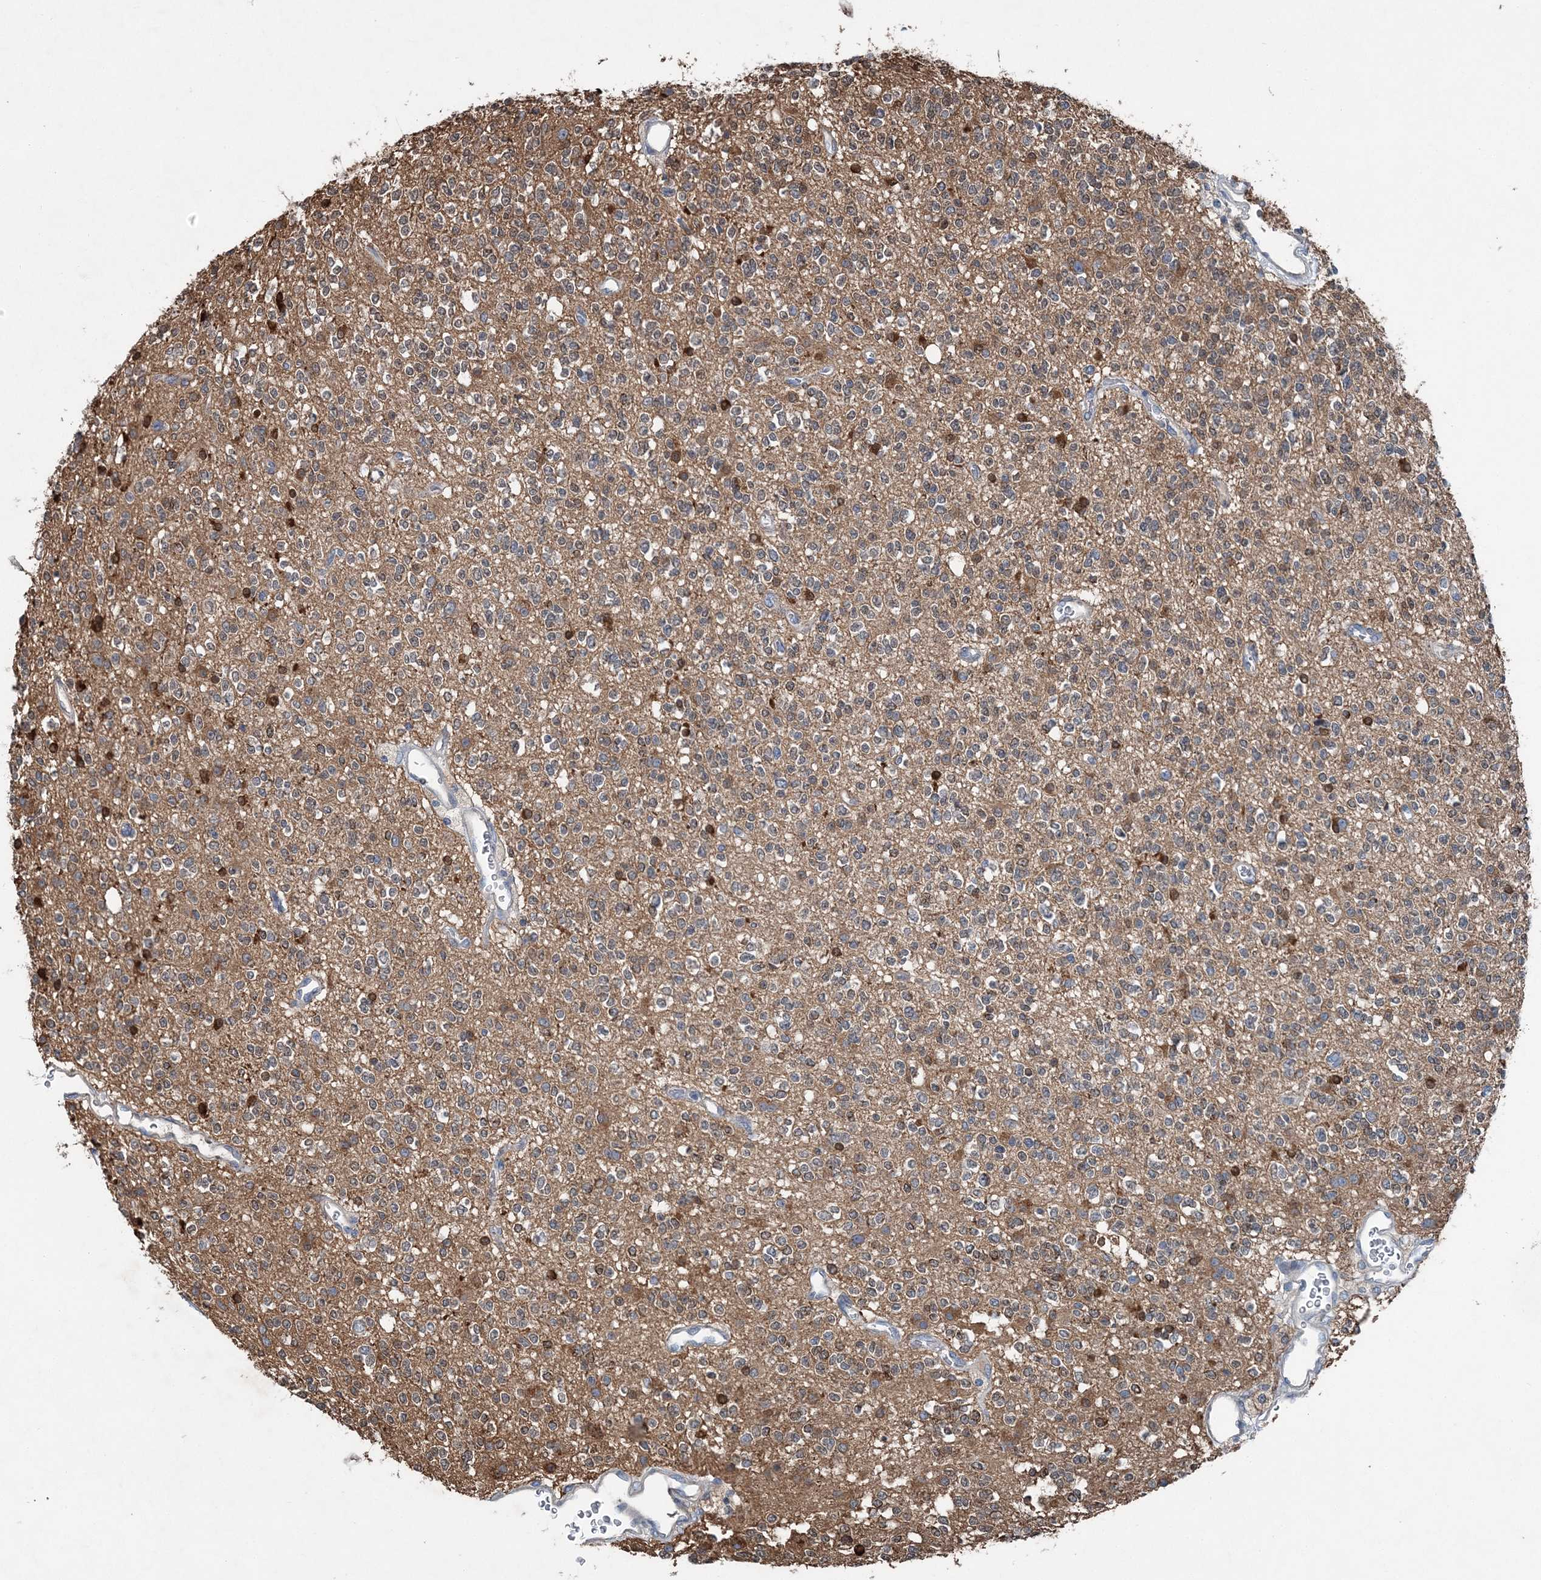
{"staining": {"intensity": "negative", "quantity": "none", "location": "none"}, "tissue": "glioma", "cell_type": "Tumor cells", "image_type": "cancer", "snomed": [{"axis": "morphology", "description": "Glioma, malignant, High grade"}, {"axis": "topography", "description": "Brain"}], "caption": "Malignant glioma (high-grade) was stained to show a protein in brown. There is no significant expression in tumor cells.", "gene": "SPOPL", "patient": {"sex": "male", "age": 34}}